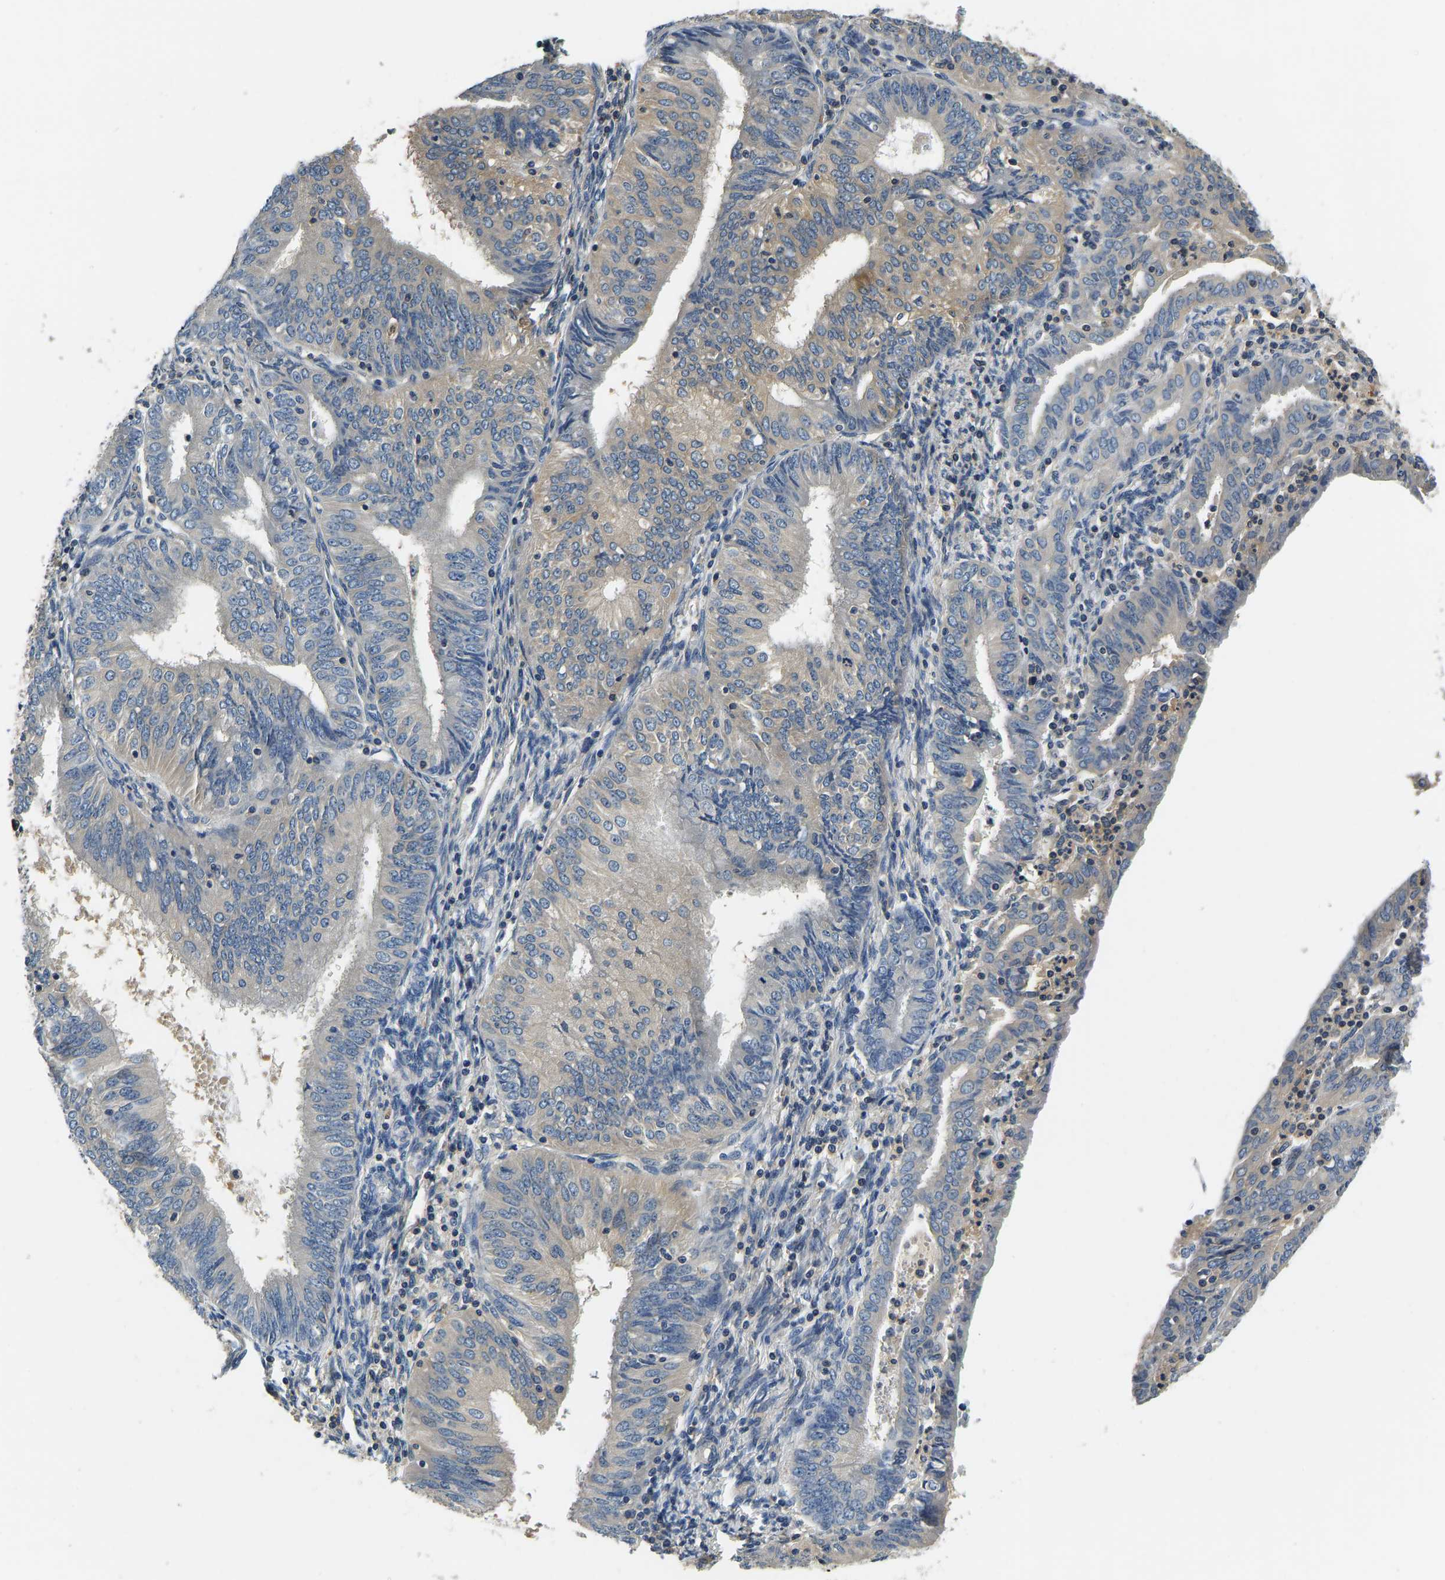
{"staining": {"intensity": "weak", "quantity": "25%-75%", "location": "cytoplasmic/membranous"}, "tissue": "endometrial cancer", "cell_type": "Tumor cells", "image_type": "cancer", "snomed": [{"axis": "morphology", "description": "Adenocarcinoma, NOS"}, {"axis": "topography", "description": "Endometrium"}], "caption": "Tumor cells show weak cytoplasmic/membranous expression in approximately 25%-75% of cells in endometrial adenocarcinoma.", "gene": "RESF1", "patient": {"sex": "female", "age": 58}}